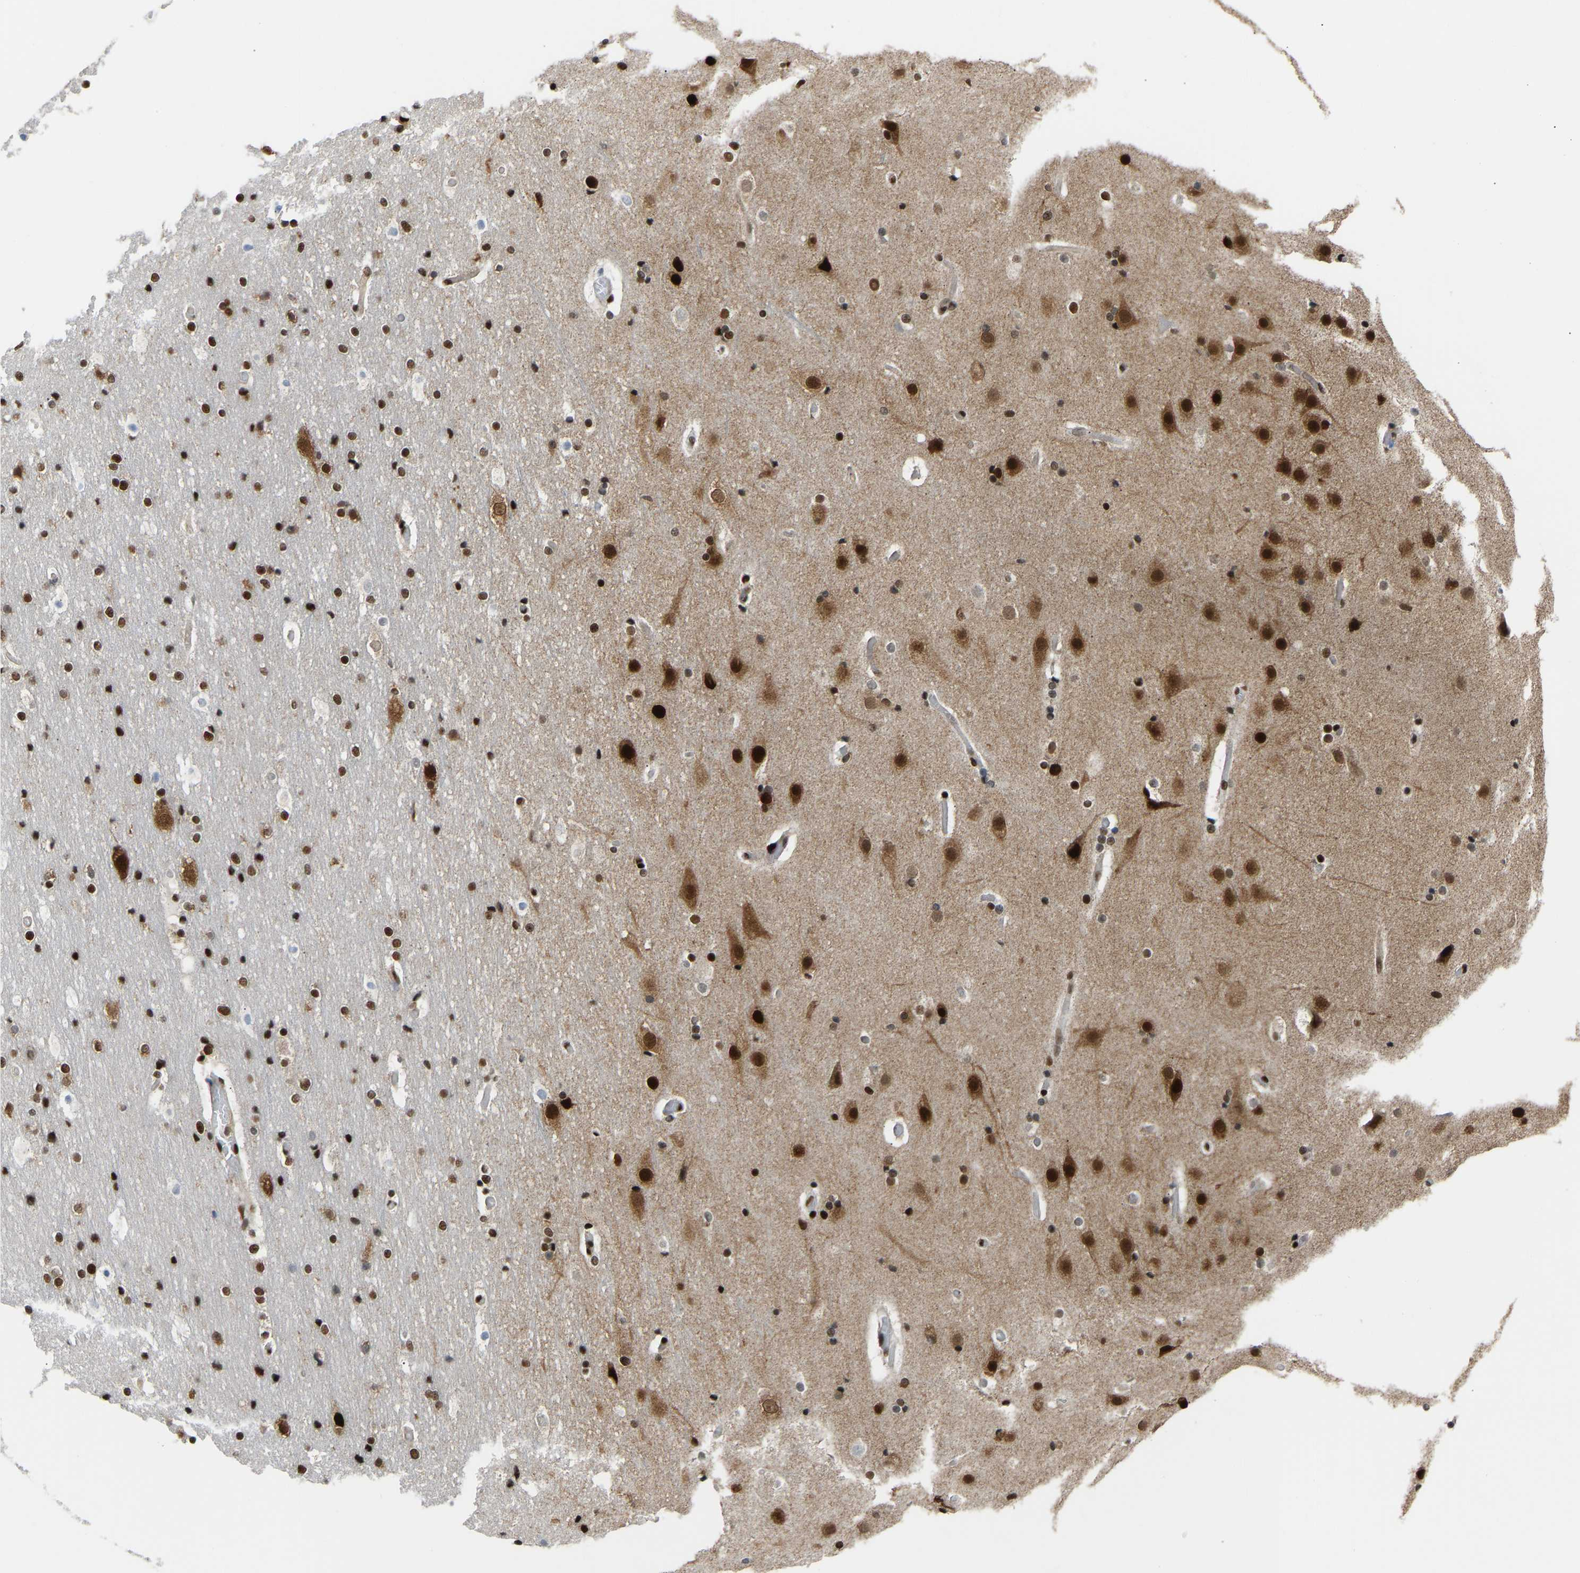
{"staining": {"intensity": "strong", "quantity": ">75%", "location": "nuclear"}, "tissue": "cerebral cortex", "cell_type": "Endothelial cells", "image_type": "normal", "snomed": [{"axis": "morphology", "description": "Normal tissue, NOS"}, {"axis": "topography", "description": "Cerebral cortex"}], "caption": "Strong nuclear positivity is present in approximately >75% of endothelial cells in unremarkable cerebral cortex. Immunohistochemistry (ihc) stains the protein of interest in brown and the nuclei are stained blue.", "gene": "SSBP2", "patient": {"sex": "male", "age": 57}}